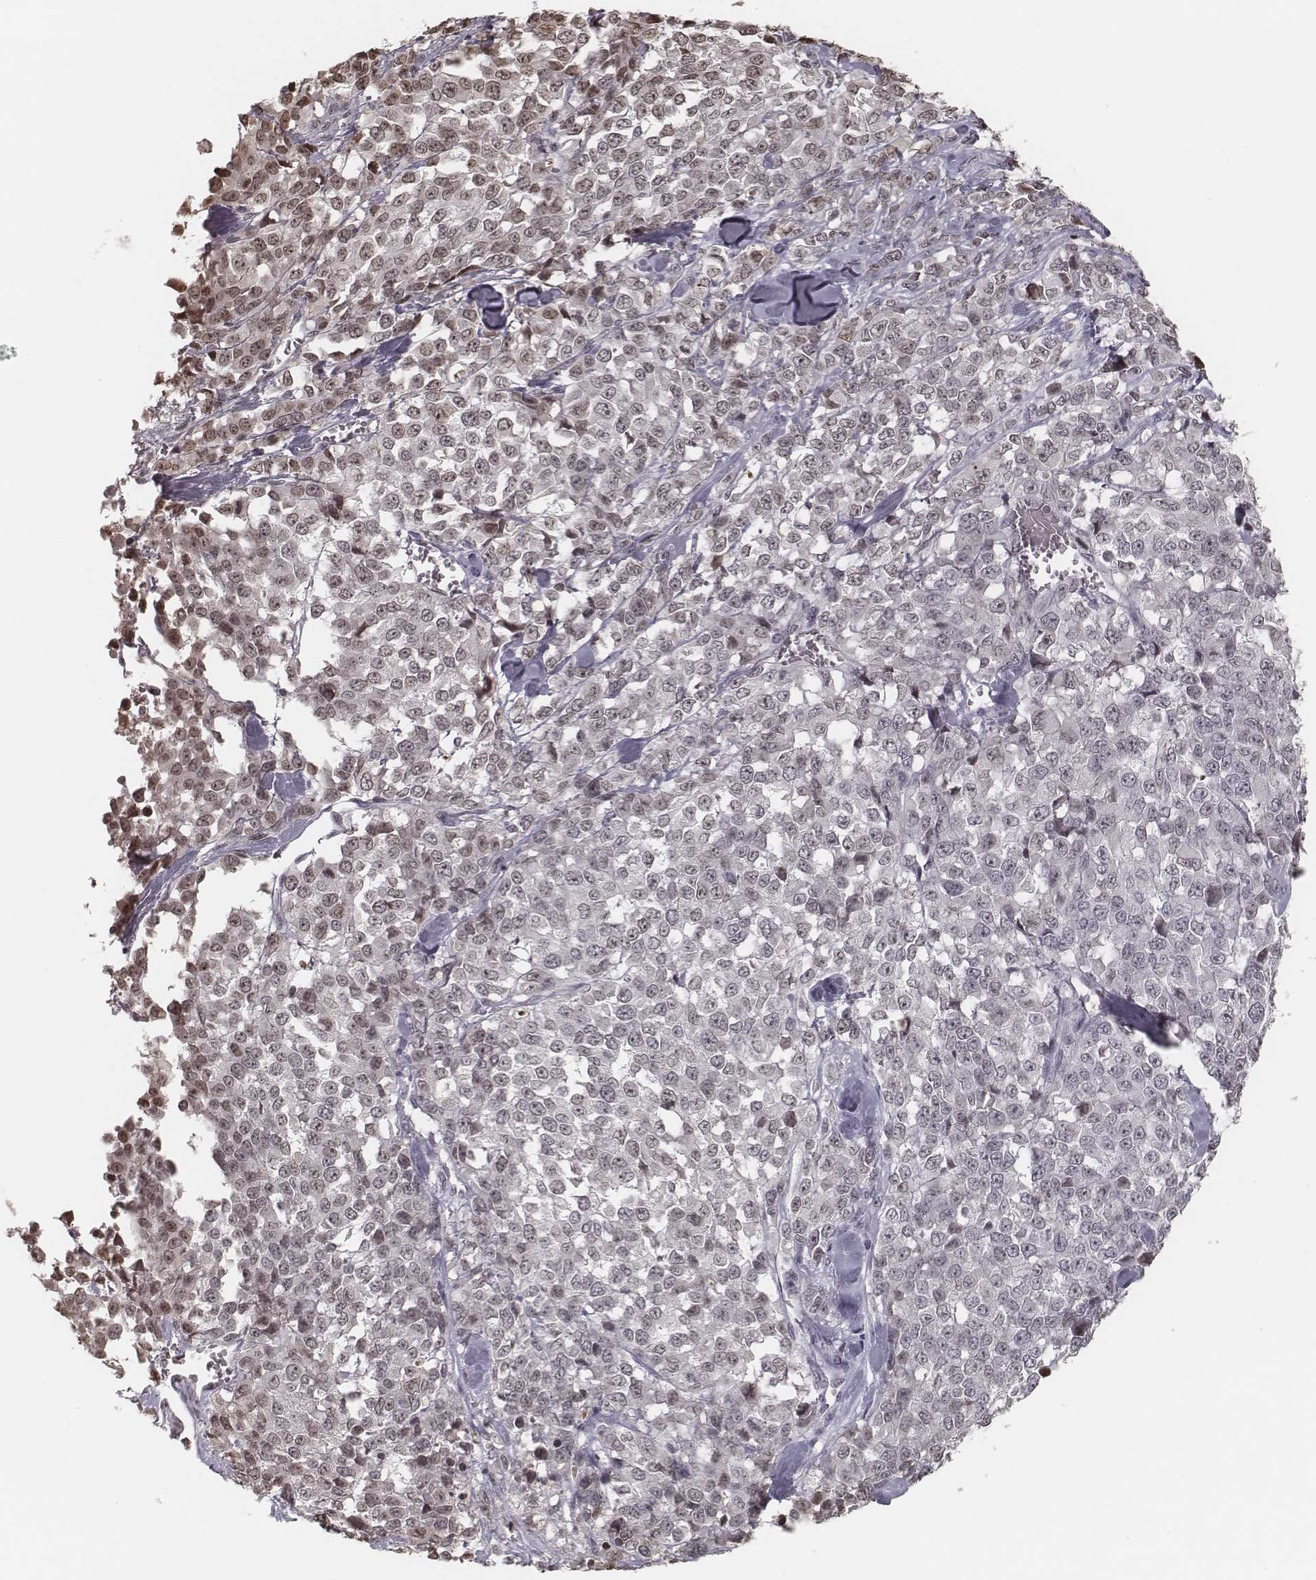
{"staining": {"intensity": "weak", "quantity": "<25%", "location": "nuclear"}, "tissue": "melanoma", "cell_type": "Tumor cells", "image_type": "cancer", "snomed": [{"axis": "morphology", "description": "Malignant melanoma, Metastatic site"}, {"axis": "topography", "description": "Skin"}], "caption": "Human melanoma stained for a protein using IHC demonstrates no staining in tumor cells.", "gene": "HMGA2", "patient": {"sex": "male", "age": 84}}